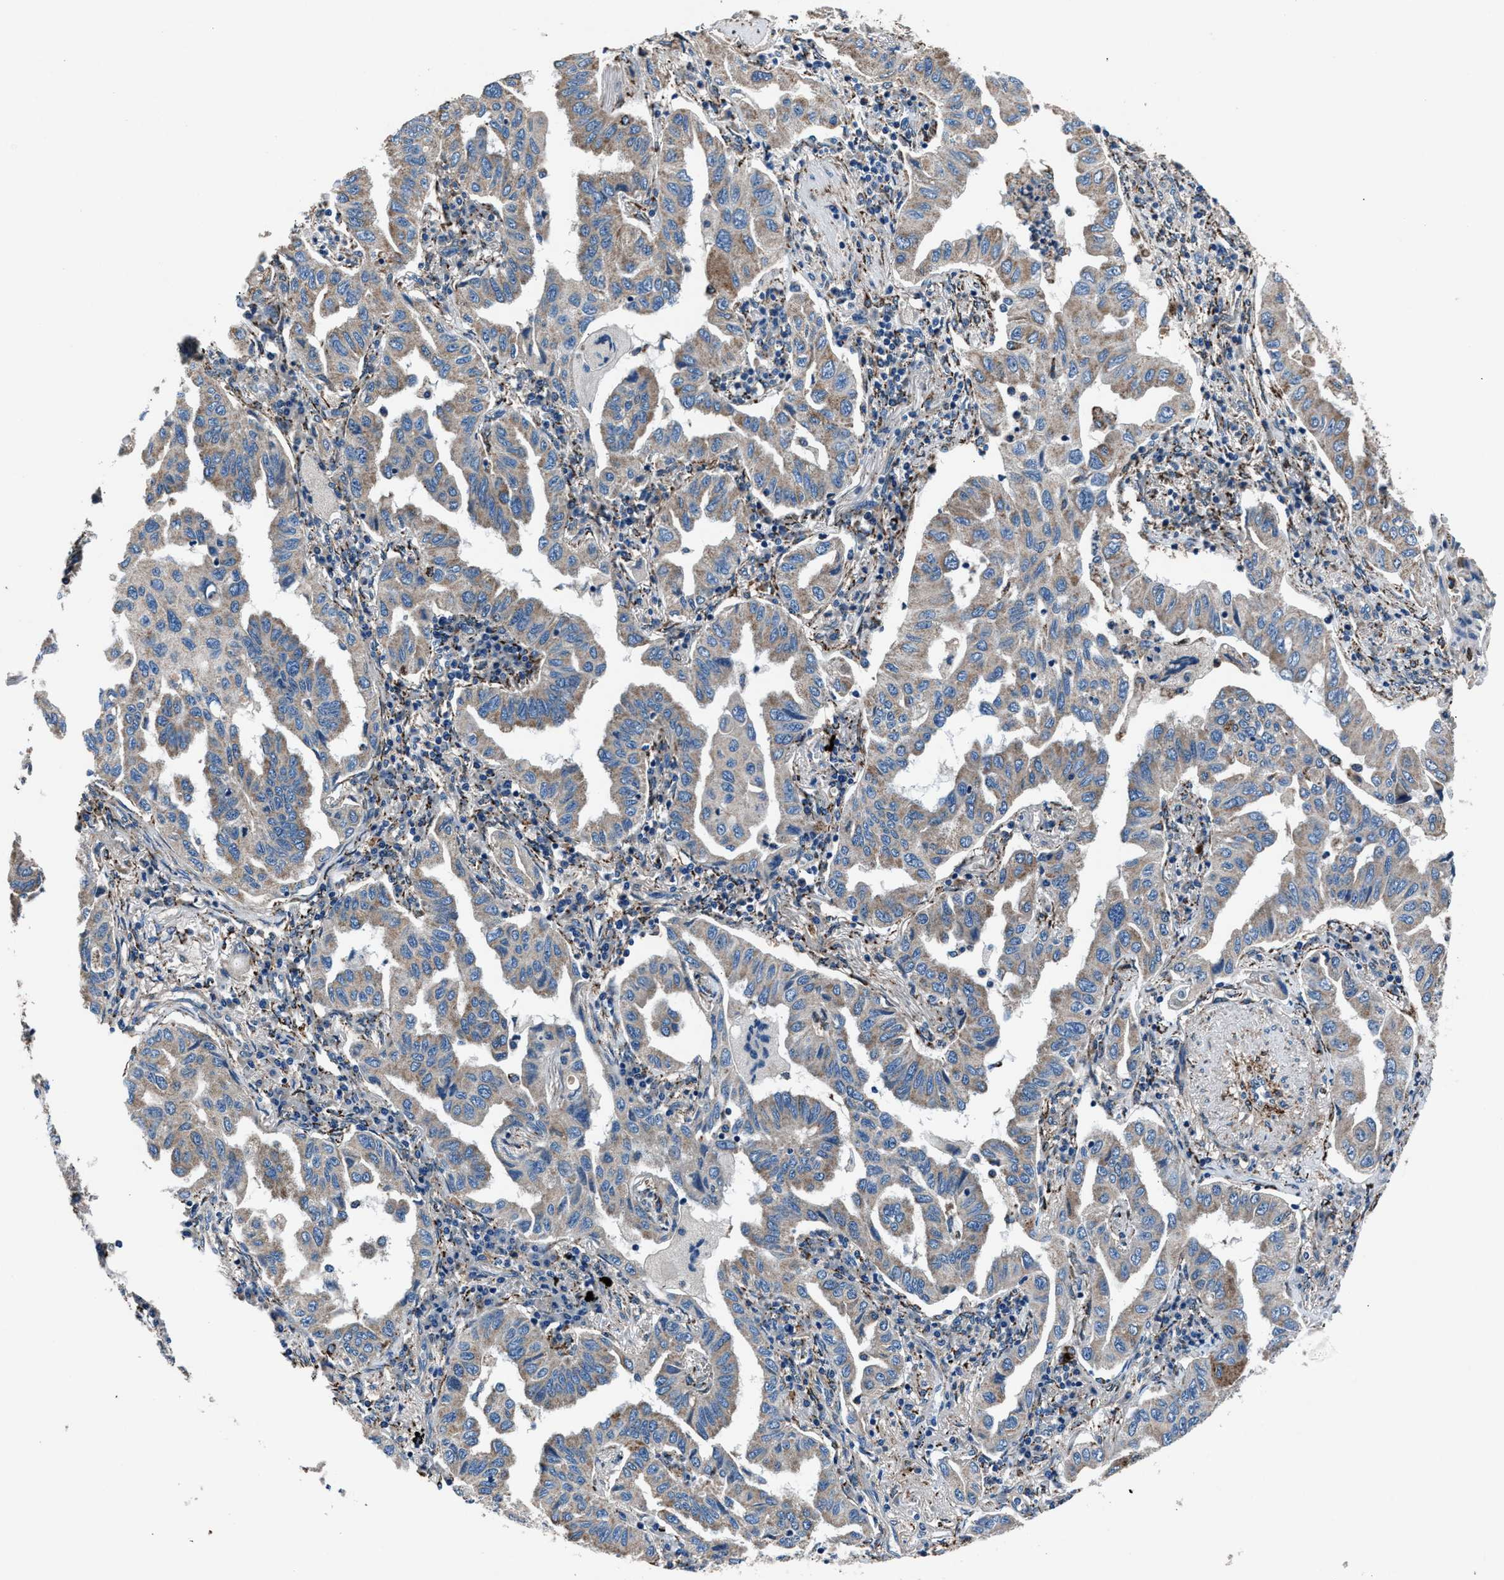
{"staining": {"intensity": "moderate", "quantity": "25%-75%", "location": "cytoplasmic/membranous"}, "tissue": "lung cancer", "cell_type": "Tumor cells", "image_type": "cancer", "snomed": [{"axis": "morphology", "description": "Adenocarcinoma, NOS"}, {"axis": "topography", "description": "Lung"}], "caption": "Tumor cells demonstrate medium levels of moderate cytoplasmic/membranous expression in approximately 25%-75% of cells in lung cancer.", "gene": "PRTFDC1", "patient": {"sex": "female", "age": 65}}